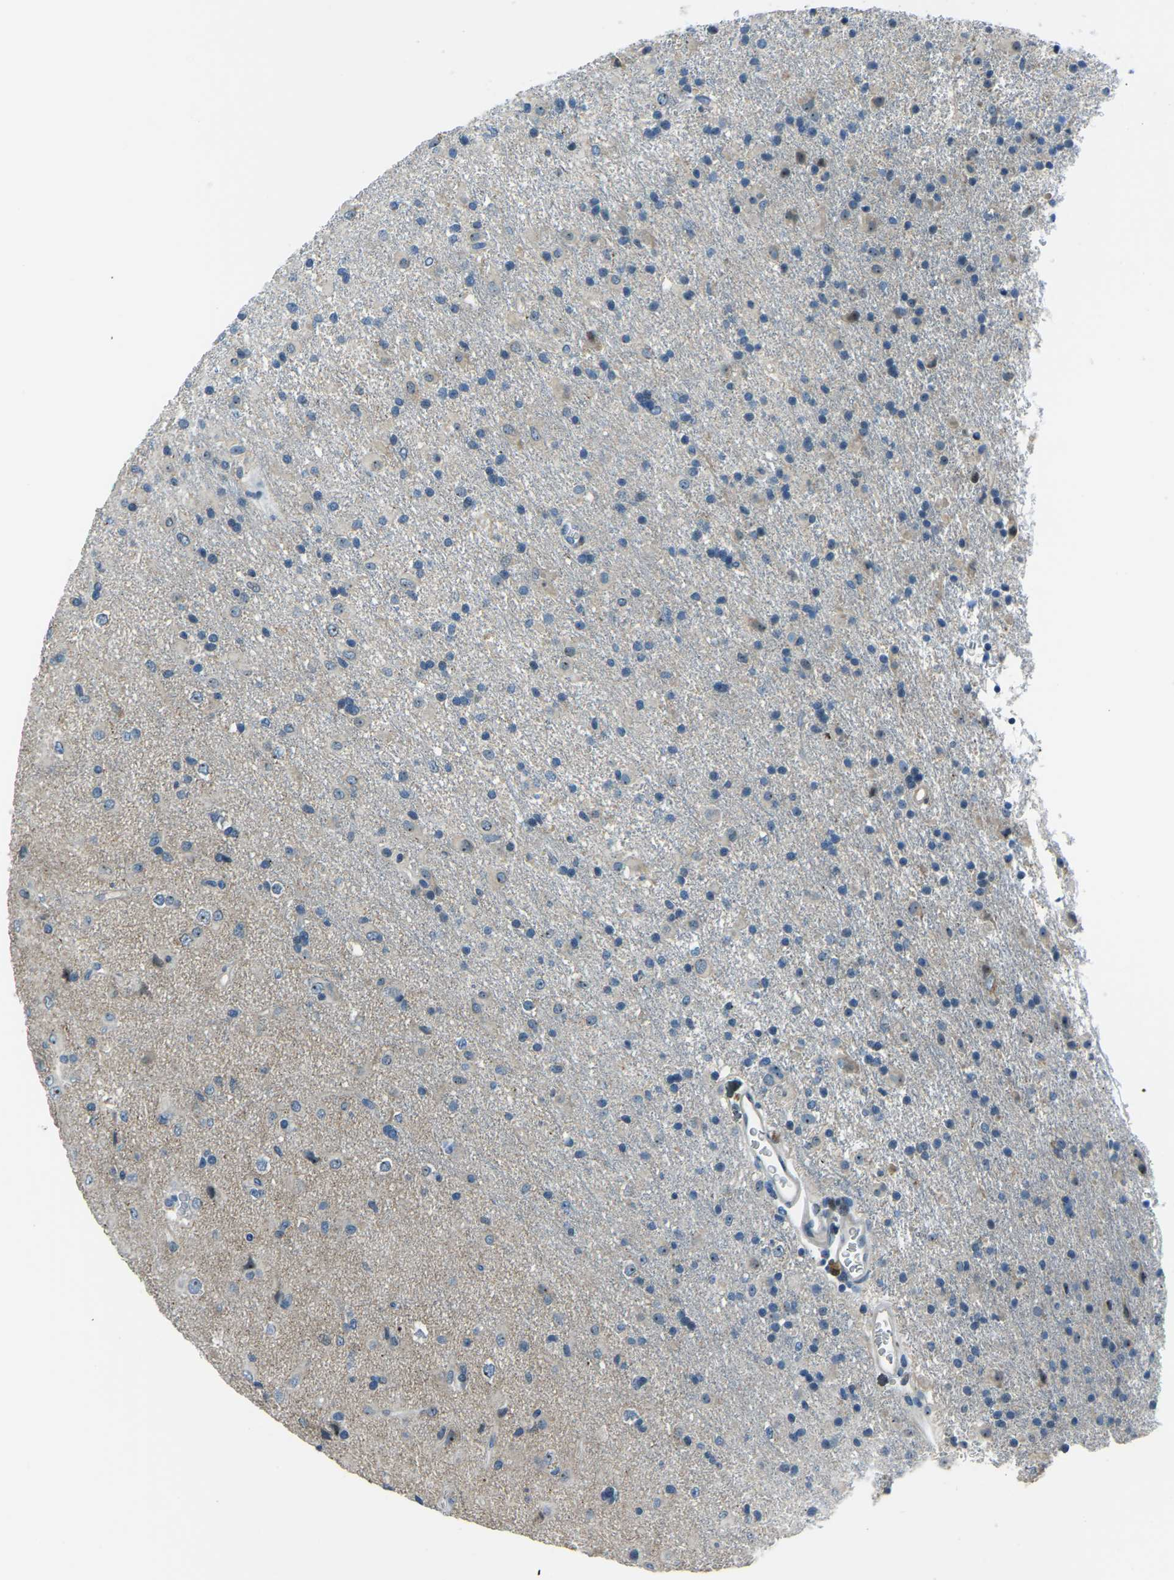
{"staining": {"intensity": "weak", "quantity": "<25%", "location": "cytoplasmic/membranous"}, "tissue": "glioma", "cell_type": "Tumor cells", "image_type": "cancer", "snomed": [{"axis": "morphology", "description": "Glioma, malignant, Low grade"}, {"axis": "topography", "description": "Brain"}], "caption": "Tumor cells are negative for brown protein staining in glioma.", "gene": "RRP1", "patient": {"sex": "male", "age": 65}}